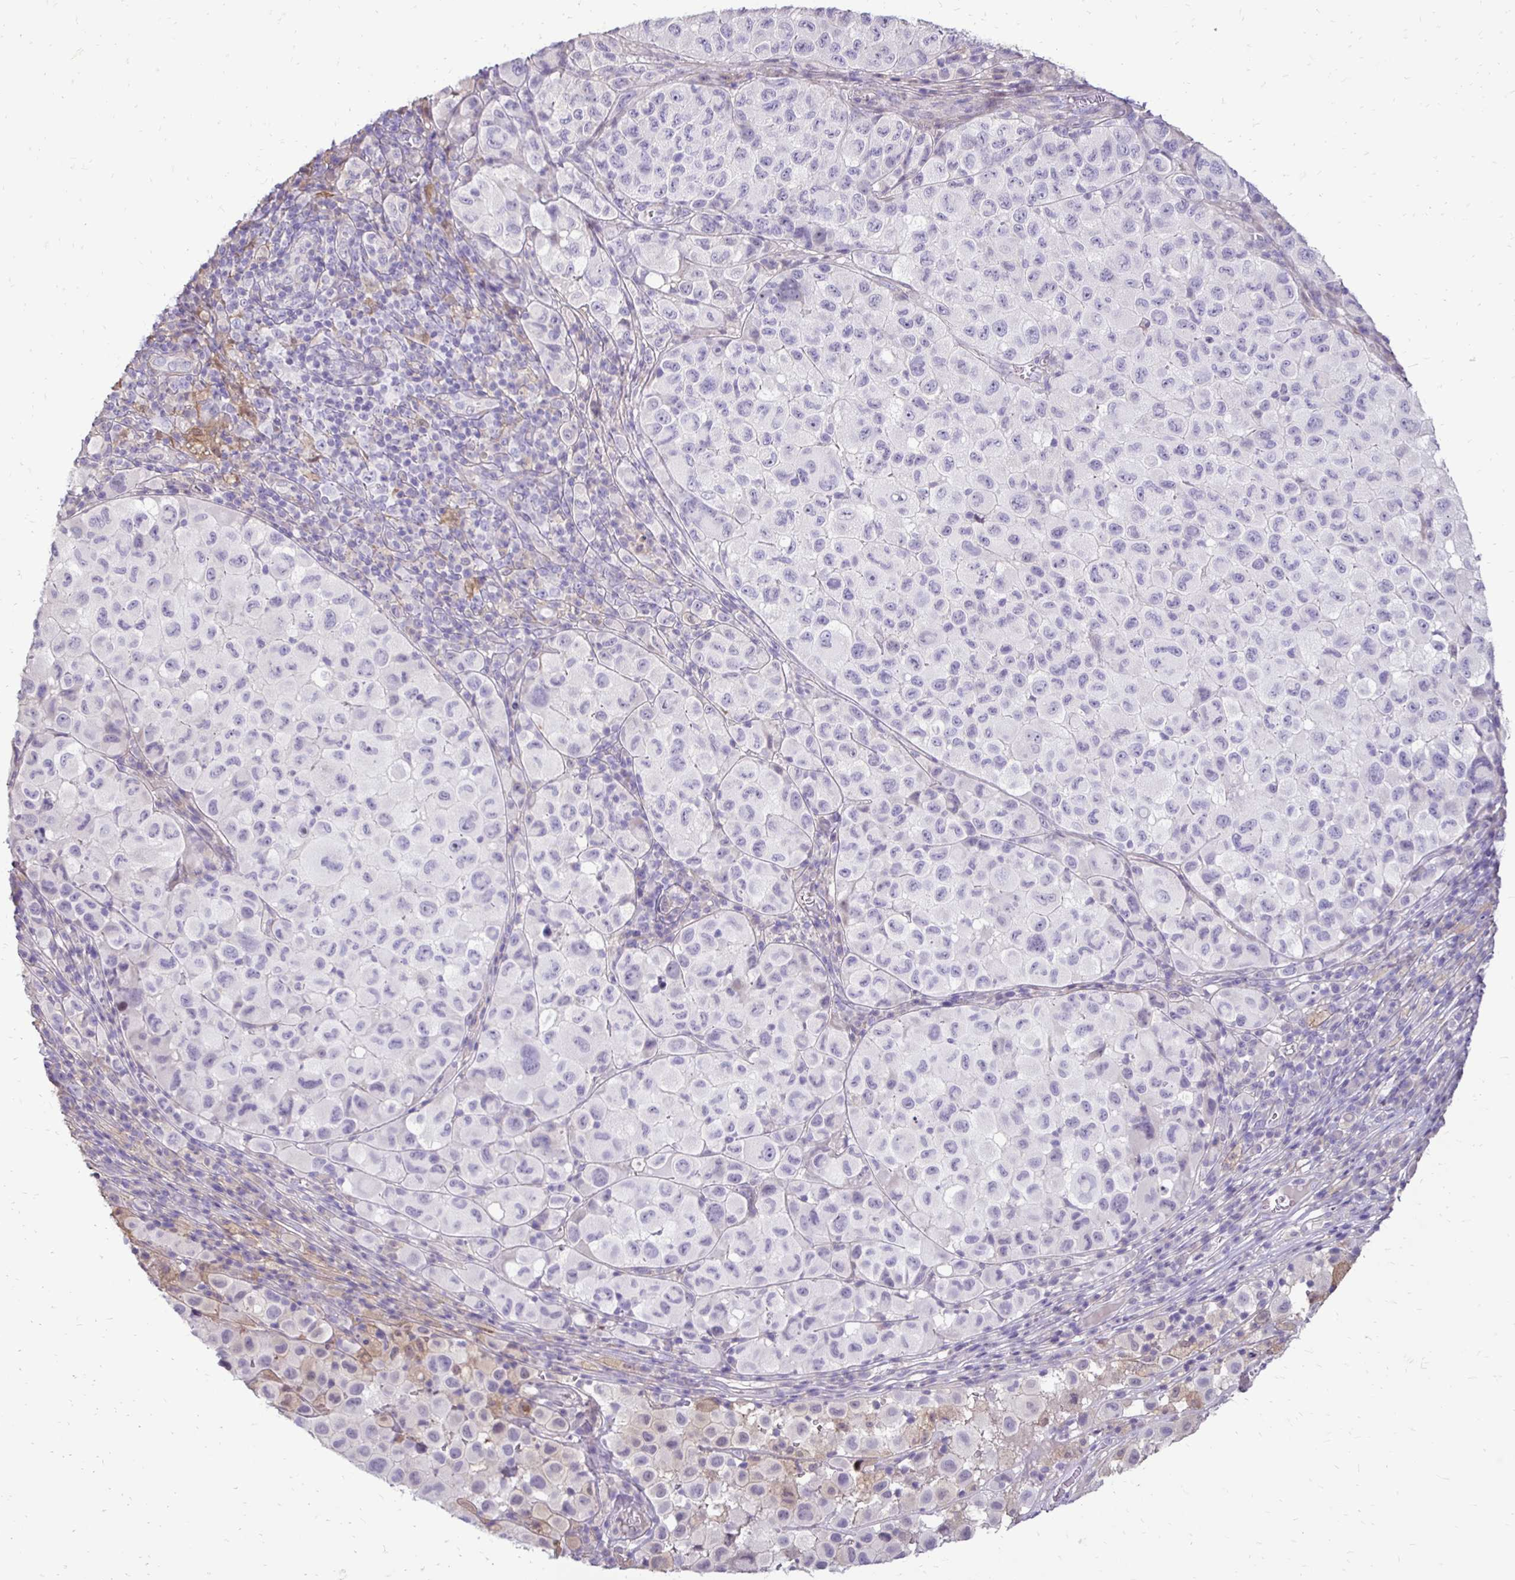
{"staining": {"intensity": "negative", "quantity": "none", "location": "none"}, "tissue": "melanoma", "cell_type": "Tumor cells", "image_type": "cancer", "snomed": [{"axis": "morphology", "description": "Malignant melanoma, NOS"}, {"axis": "topography", "description": "Skin"}], "caption": "Immunohistochemistry (IHC) micrograph of neoplastic tissue: human malignant melanoma stained with DAB reveals no significant protein staining in tumor cells. (DAB (3,3'-diaminobenzidine) immunohistochemistry (IHC) visualized using brightfield microscopy, high magnification).", "gene": "GAS2", "patient": {"sex": "male", "age": 93}}